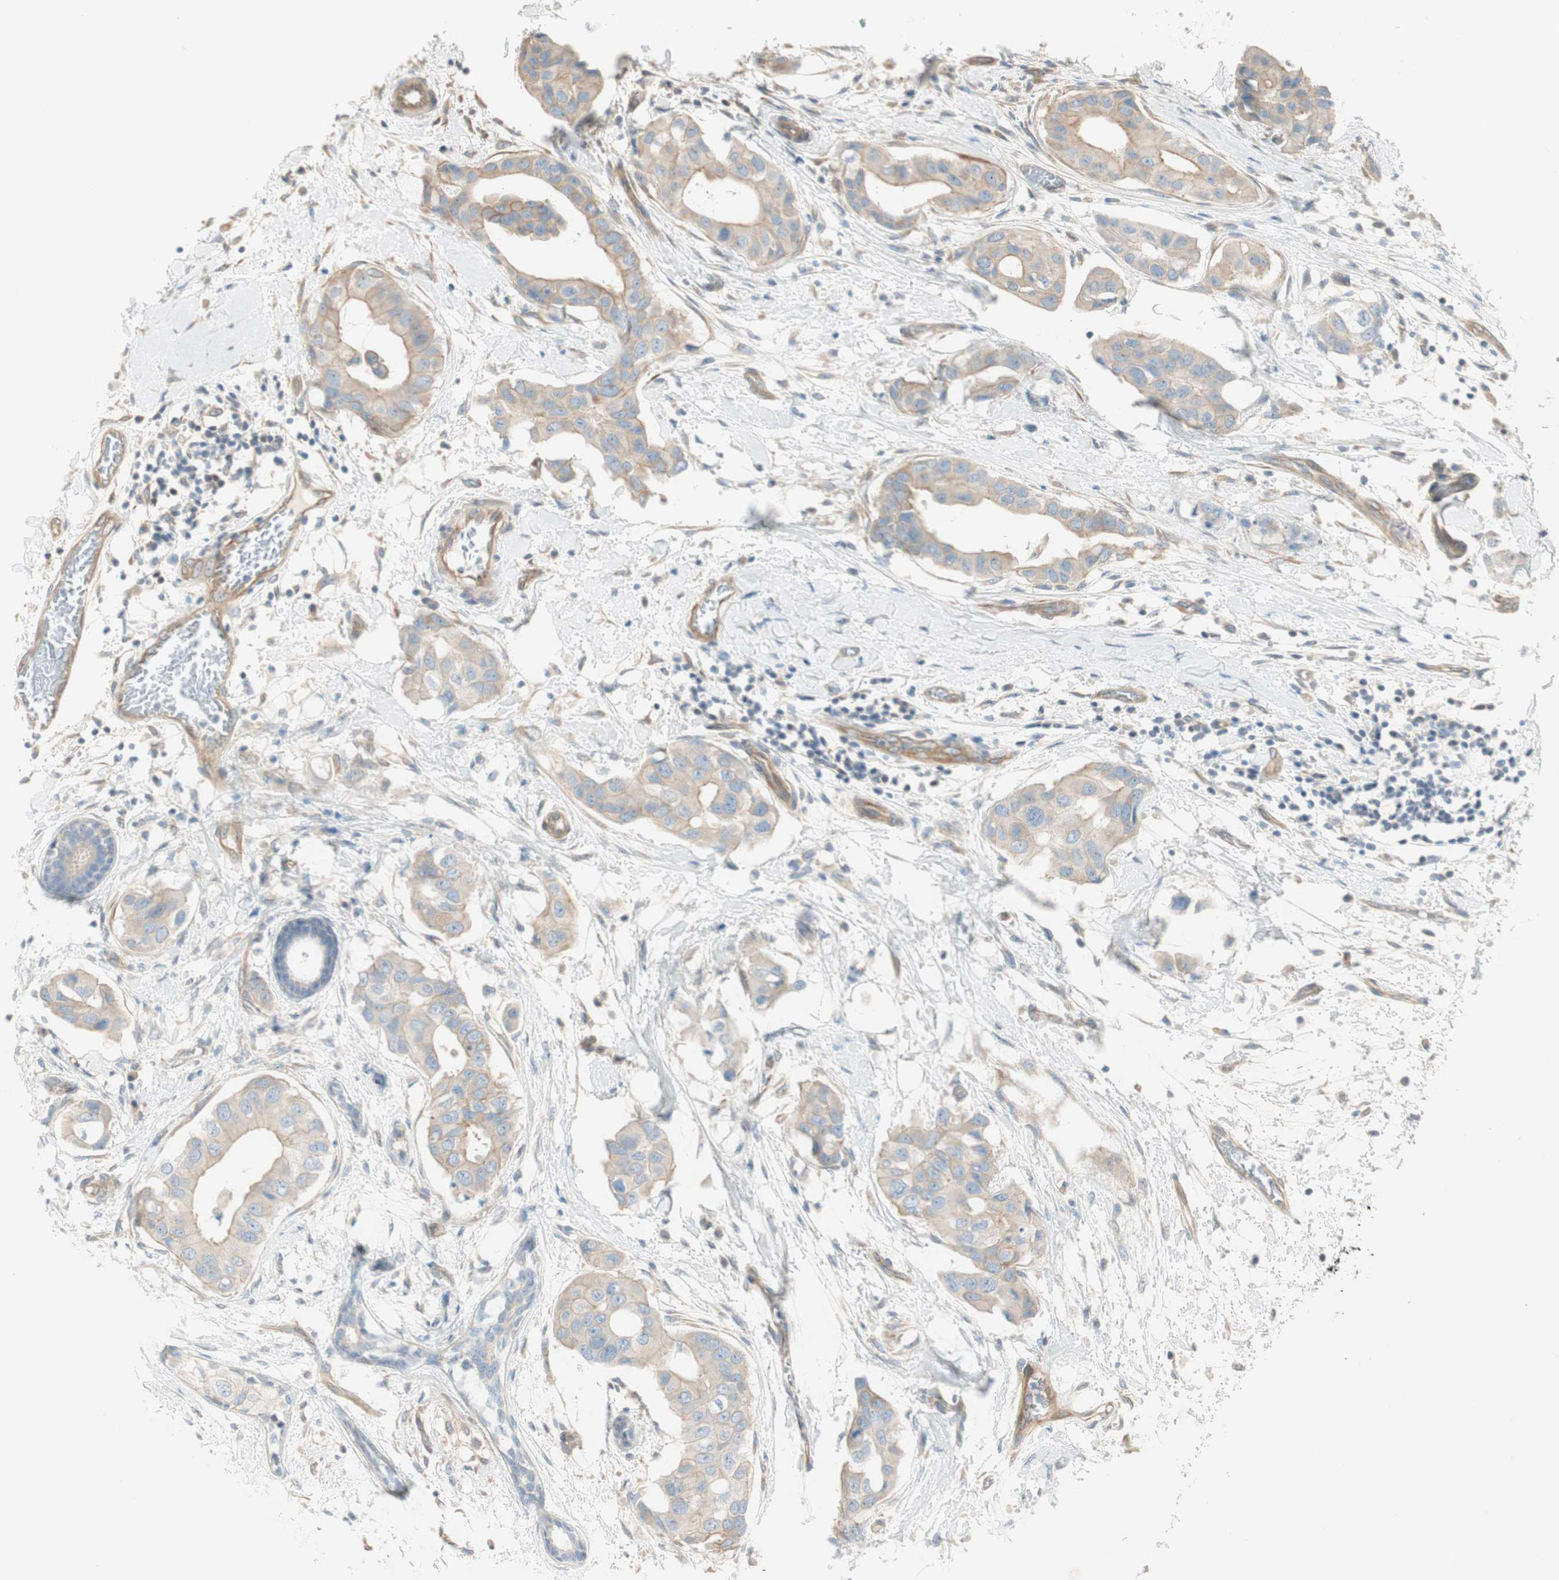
{"staining": {"intensity": "weak", "quantity": ">75%", "location": "cytoplasmic/membranous"}, "tissue": "breast cancer", "cell_type": "Tumor cells", "image_type": "cancer", "snomed": [{"axis": "morphology", "description": "Duct carcinoma"}, {"axis": "topography", "description": "Breast"}], "caption": "Human breast infiltrating ductal carcinoma stained with a protein marker shows weak staining in tumor cells.", "gene": "CDK3", "patient": {"sex": "female", "age": 40}}